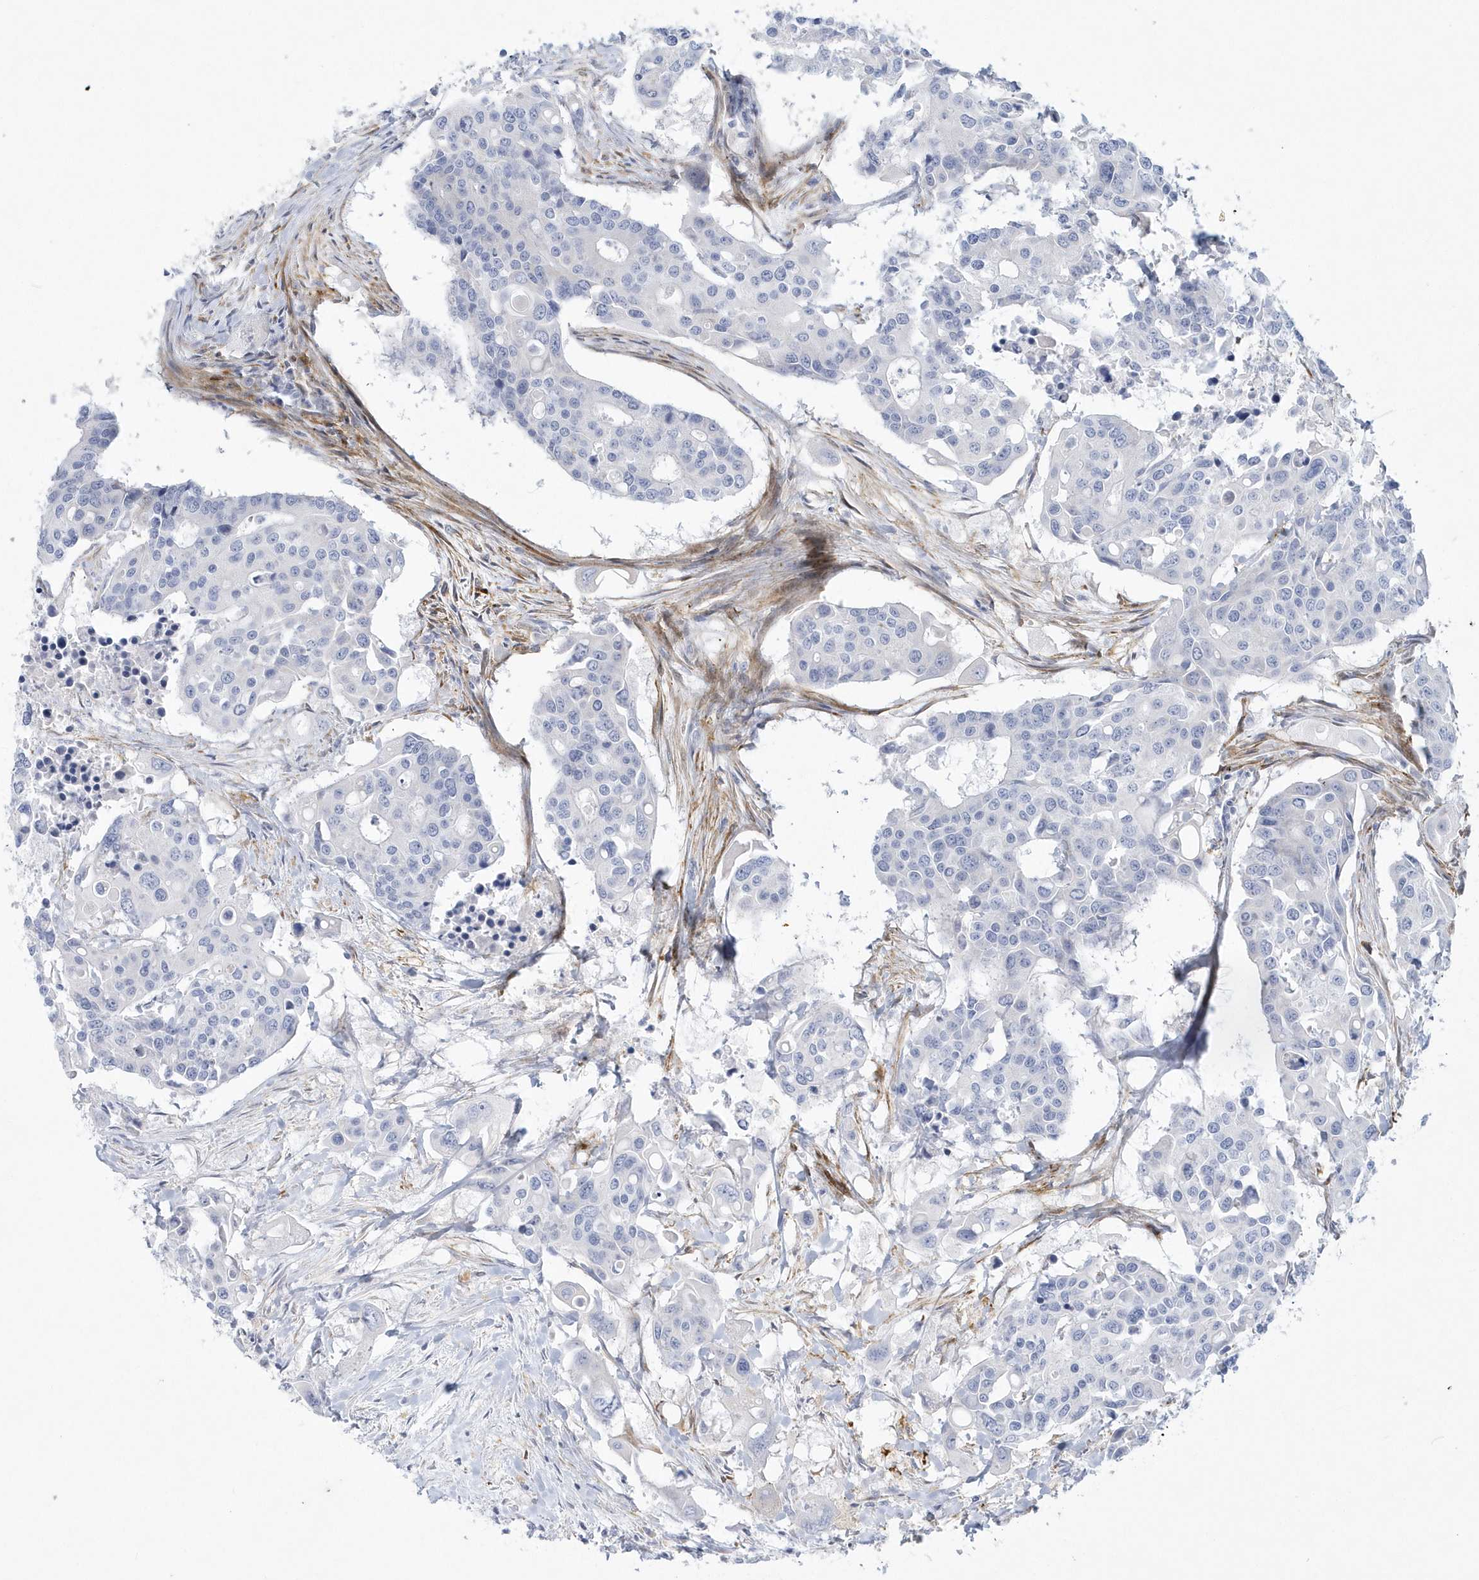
{"staining": {"intensity": "negative", "quantity": "none", "location": "none"}, "tissue": "colorectal cancer", "cell_type": "Tumor cells", "image_type": "cancer", "snomed": [{"axis": "morphology", "description": "Adenocarcinoma, NOS"}, {"axis": "topography", "description": "Colon"}], "caption": "Tumor cells show no significant positivity in colorectal adenocarcinoma. The staining was performed using DAB to visualize the protein expression in brown, while the nuclei were stained in blue with hematoxylin (Magnification: 20x).", "gene": "WDR27", "patient": {"sex": "male", "age": 77}}